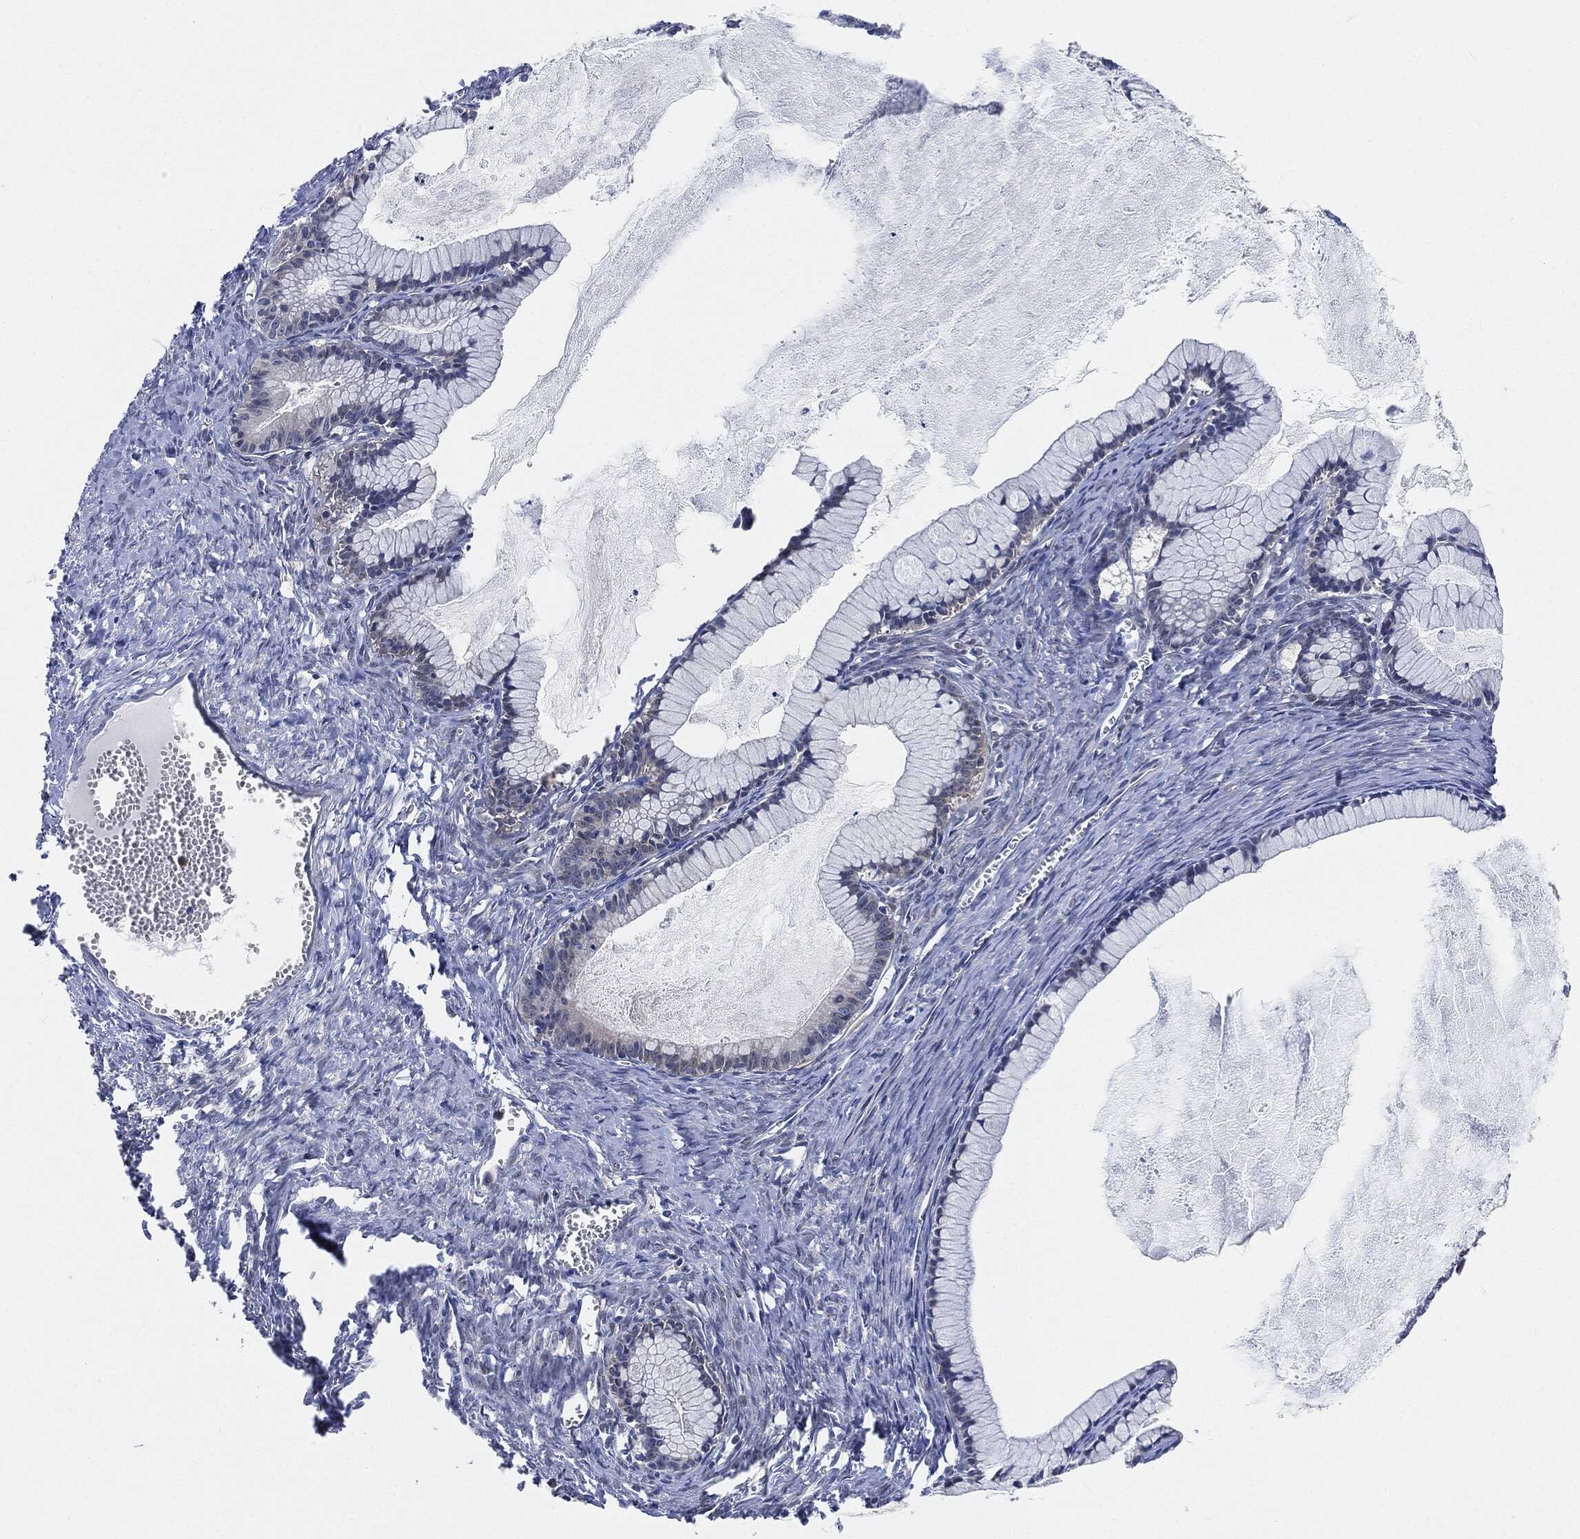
{"staining": {"intensity": "negative", "quantity": "none", "location": "none"}, "tissue": "ovarian cancer", "cell_type": "Tumor cells", "image_type": "cancer", "snomed": [{"axis": "morphology", "description": "Cystadenocarcinoma, mucinous, NOS"}, {"axis": "topography", "description": "Ovary"}], "caption": "Ovarian cancer stained for a protein using immunohistochemistry demonstrates no positivity tumor cells.", "gene": "VSIG4", "patient": {"sex": "female", "age": 41}}